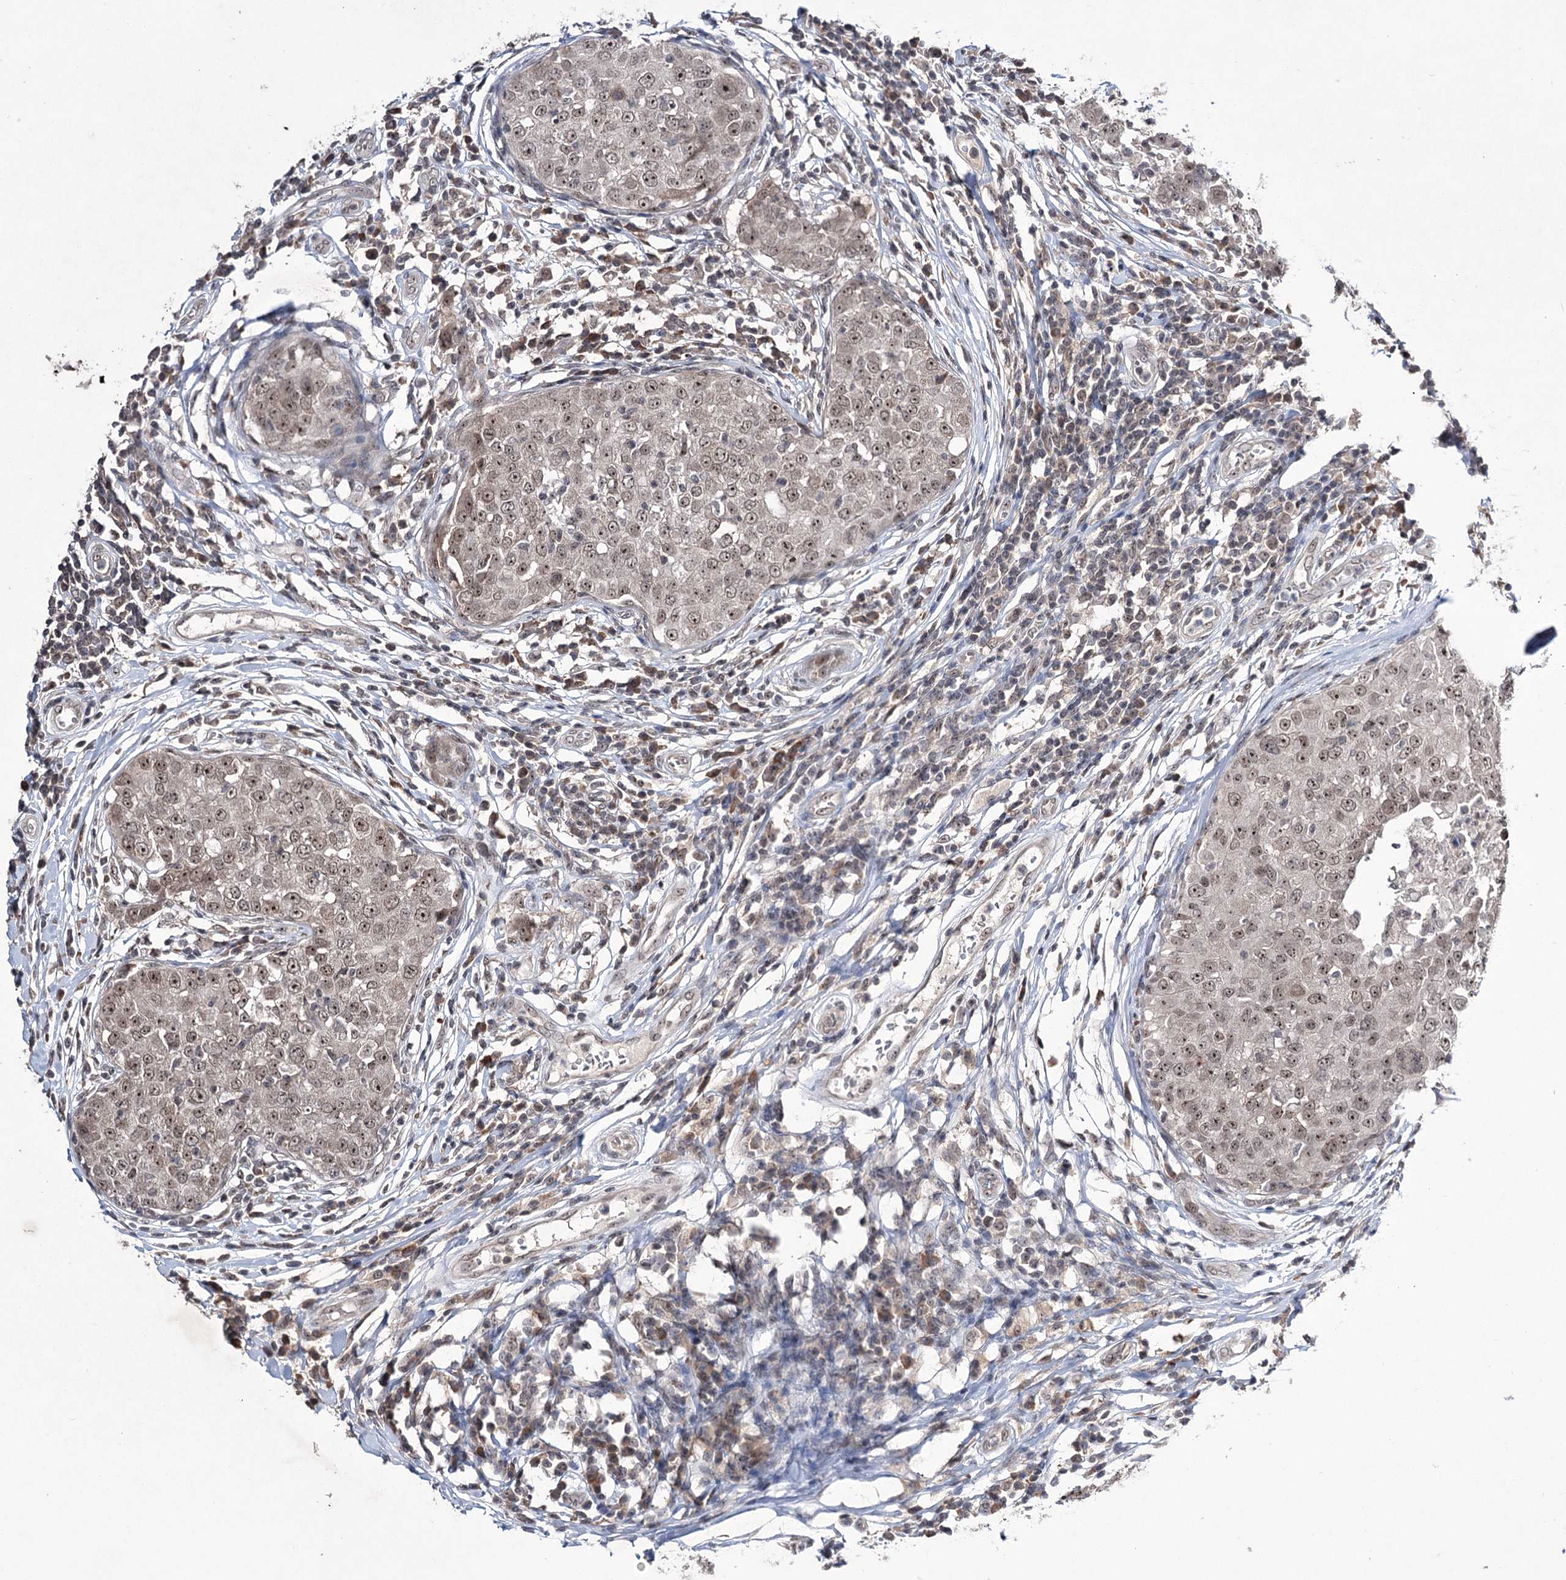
{"staining": {"intensity": "weak", "quantity": ">75%", "location": "nuclear"}, "tissue": "breast cancer", "cell_type": "Tumor cells", "image_type": "cancer", "snomed": [{"axis": "morphology", "description": "Duct carcinoma"}, {"axis": "topography", "description": "Breast"}], "caption": "Immunohistochemistry of breast cancer (invasive ductal carcinoma) demonstrates low levels of weak nuclear expression in about >75% of tumor cells. The staining was performed using DAB to visualize the protein expression in brown, while the nuclei were stained in blue with hematoxylin (Magnification: 20x).", "gene": "VGLL4", "patient": {"sex": "female", "age": 27}}